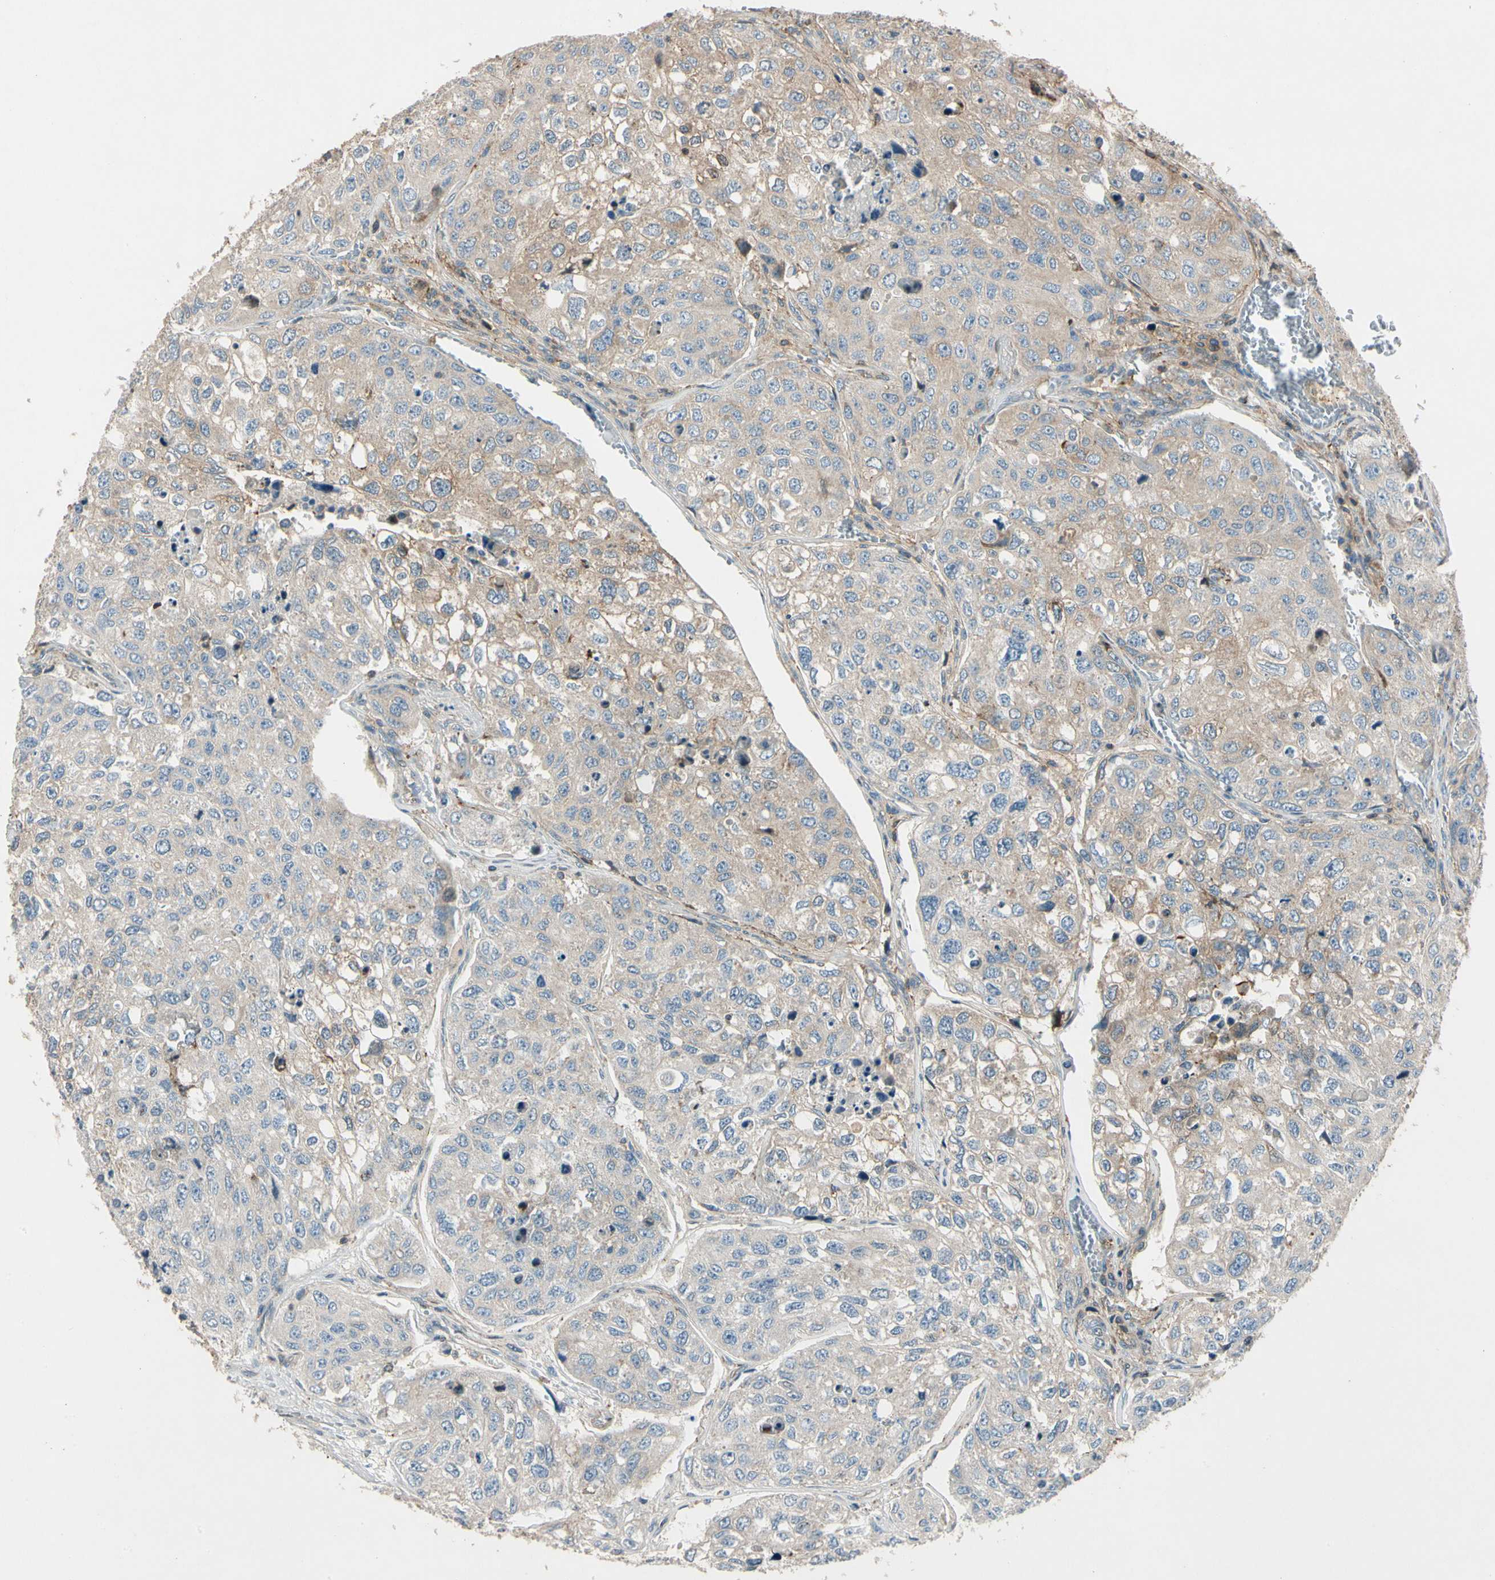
{"staining": {"intensity": "weak", "quantity": ">75%", "location": "cytoplasmic/membranous"}, "tissue": "urothelial cancer", "cell_type": "Tumor cells", "image_type": "cancer", "snomed": [{"axis": "morphology", "description": "Urothelial carcinoma, High grade"}, {"axis": "topography", "description": "Lymph node"}, {"axis": "topography", "description": "Urinary bladder"}], "caption": "Urothelial carcinoma (high-grade) stained with a brown dye shows weak cytoplasmic/membranous positive positivity in approximately >75% of tumor cells.", "gene": "CDH6", "patient": {"sex": "male", "age": 51}}